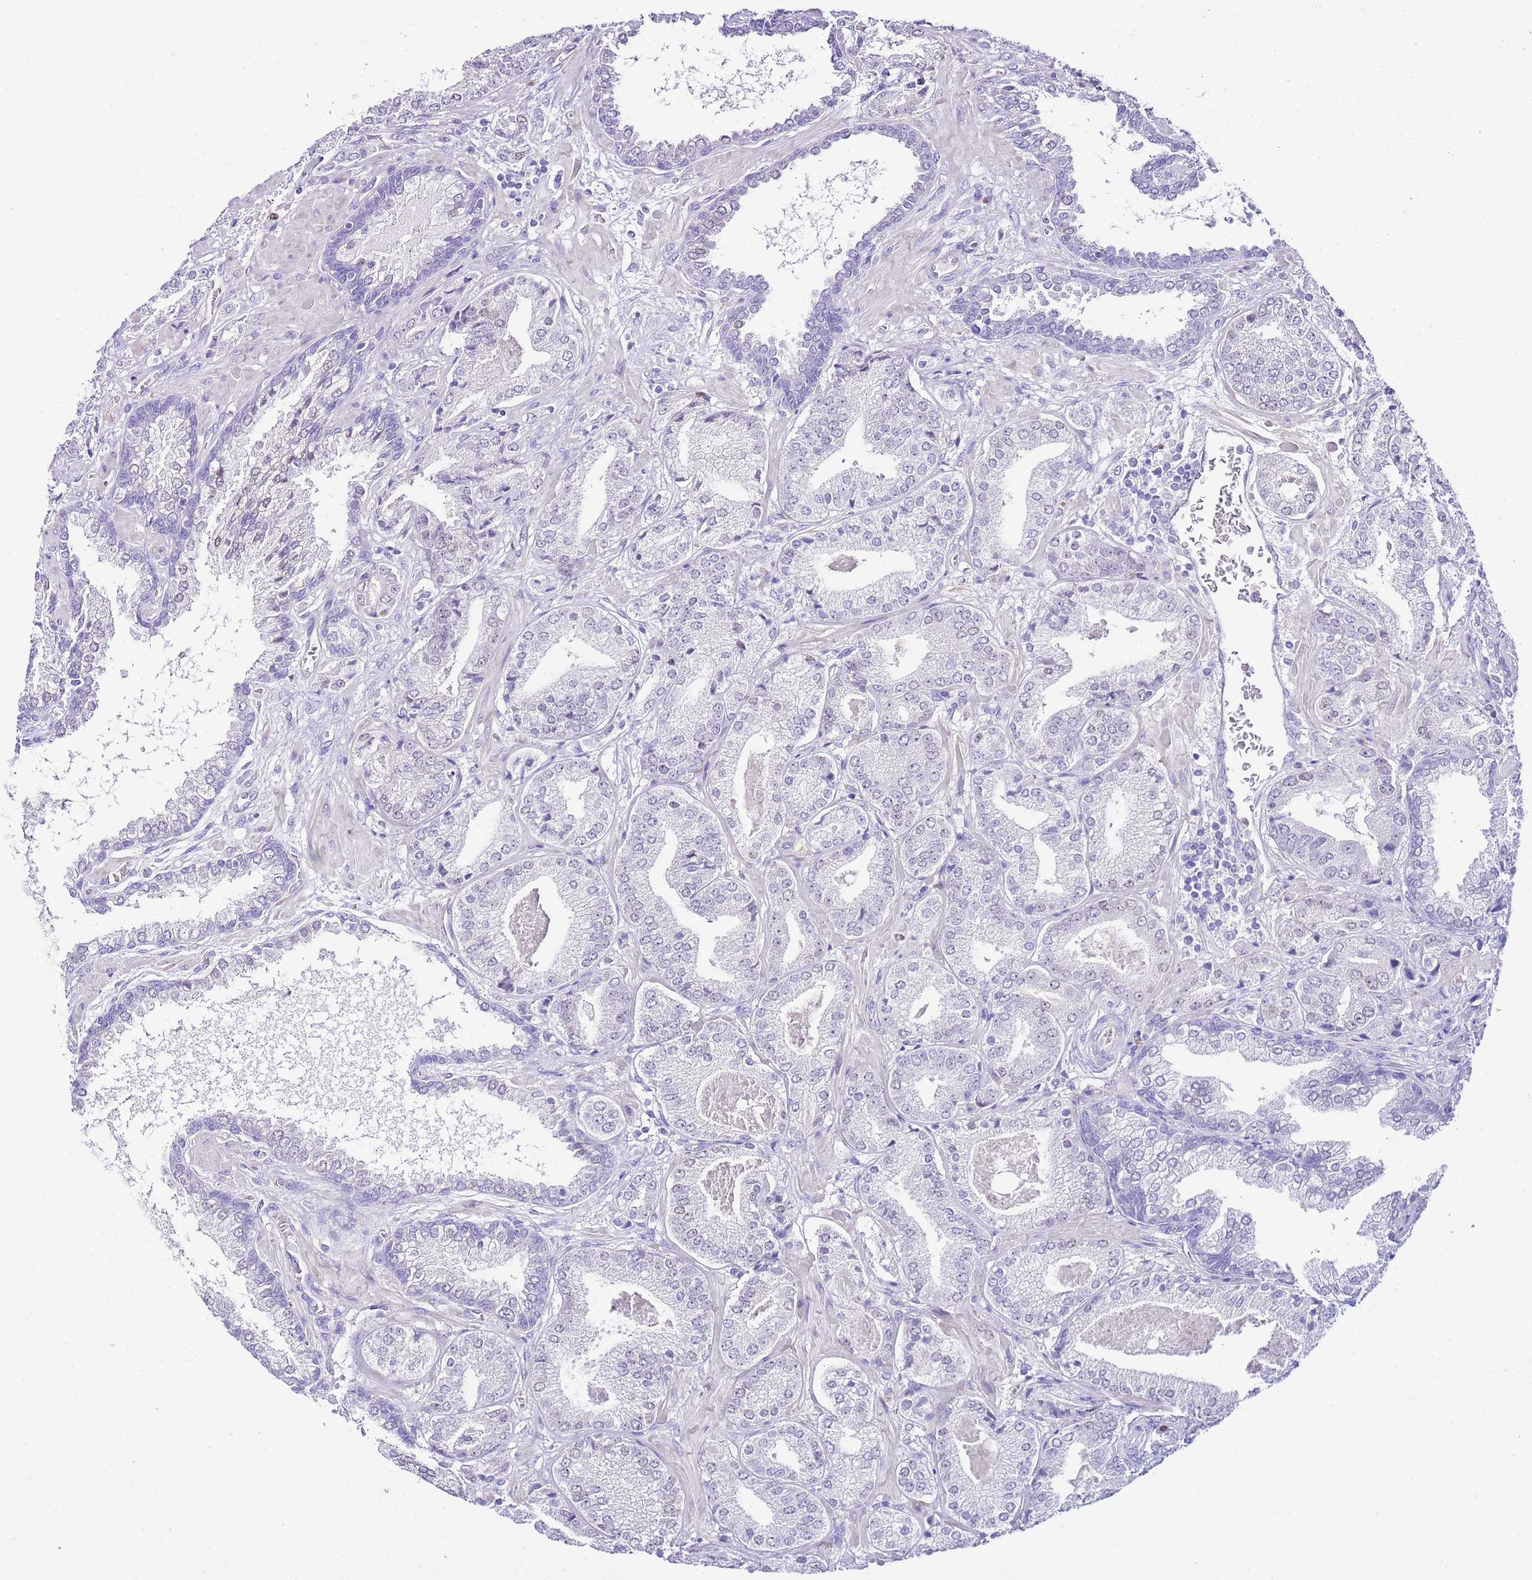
{"staining": {"intensity": "negative", "quantity": "none", "location": "none"}, "tissue": "prostate cancer", "cell_type": "Tumor cells", "image_type": "cancer", "snomed": [{"axis": "morphology", "description": "Adenocarcinoma, High grade"}, {"axis": "topography", "description": "Prostate"}], "caption": "Prostate cancer (adenocarcinoma (high-grade)) was stained to show a protein in brown. There is no significant positivity in tumor cells.", "gene": "BHLHA15", "patient": {"sex": "male", "age": 63}}